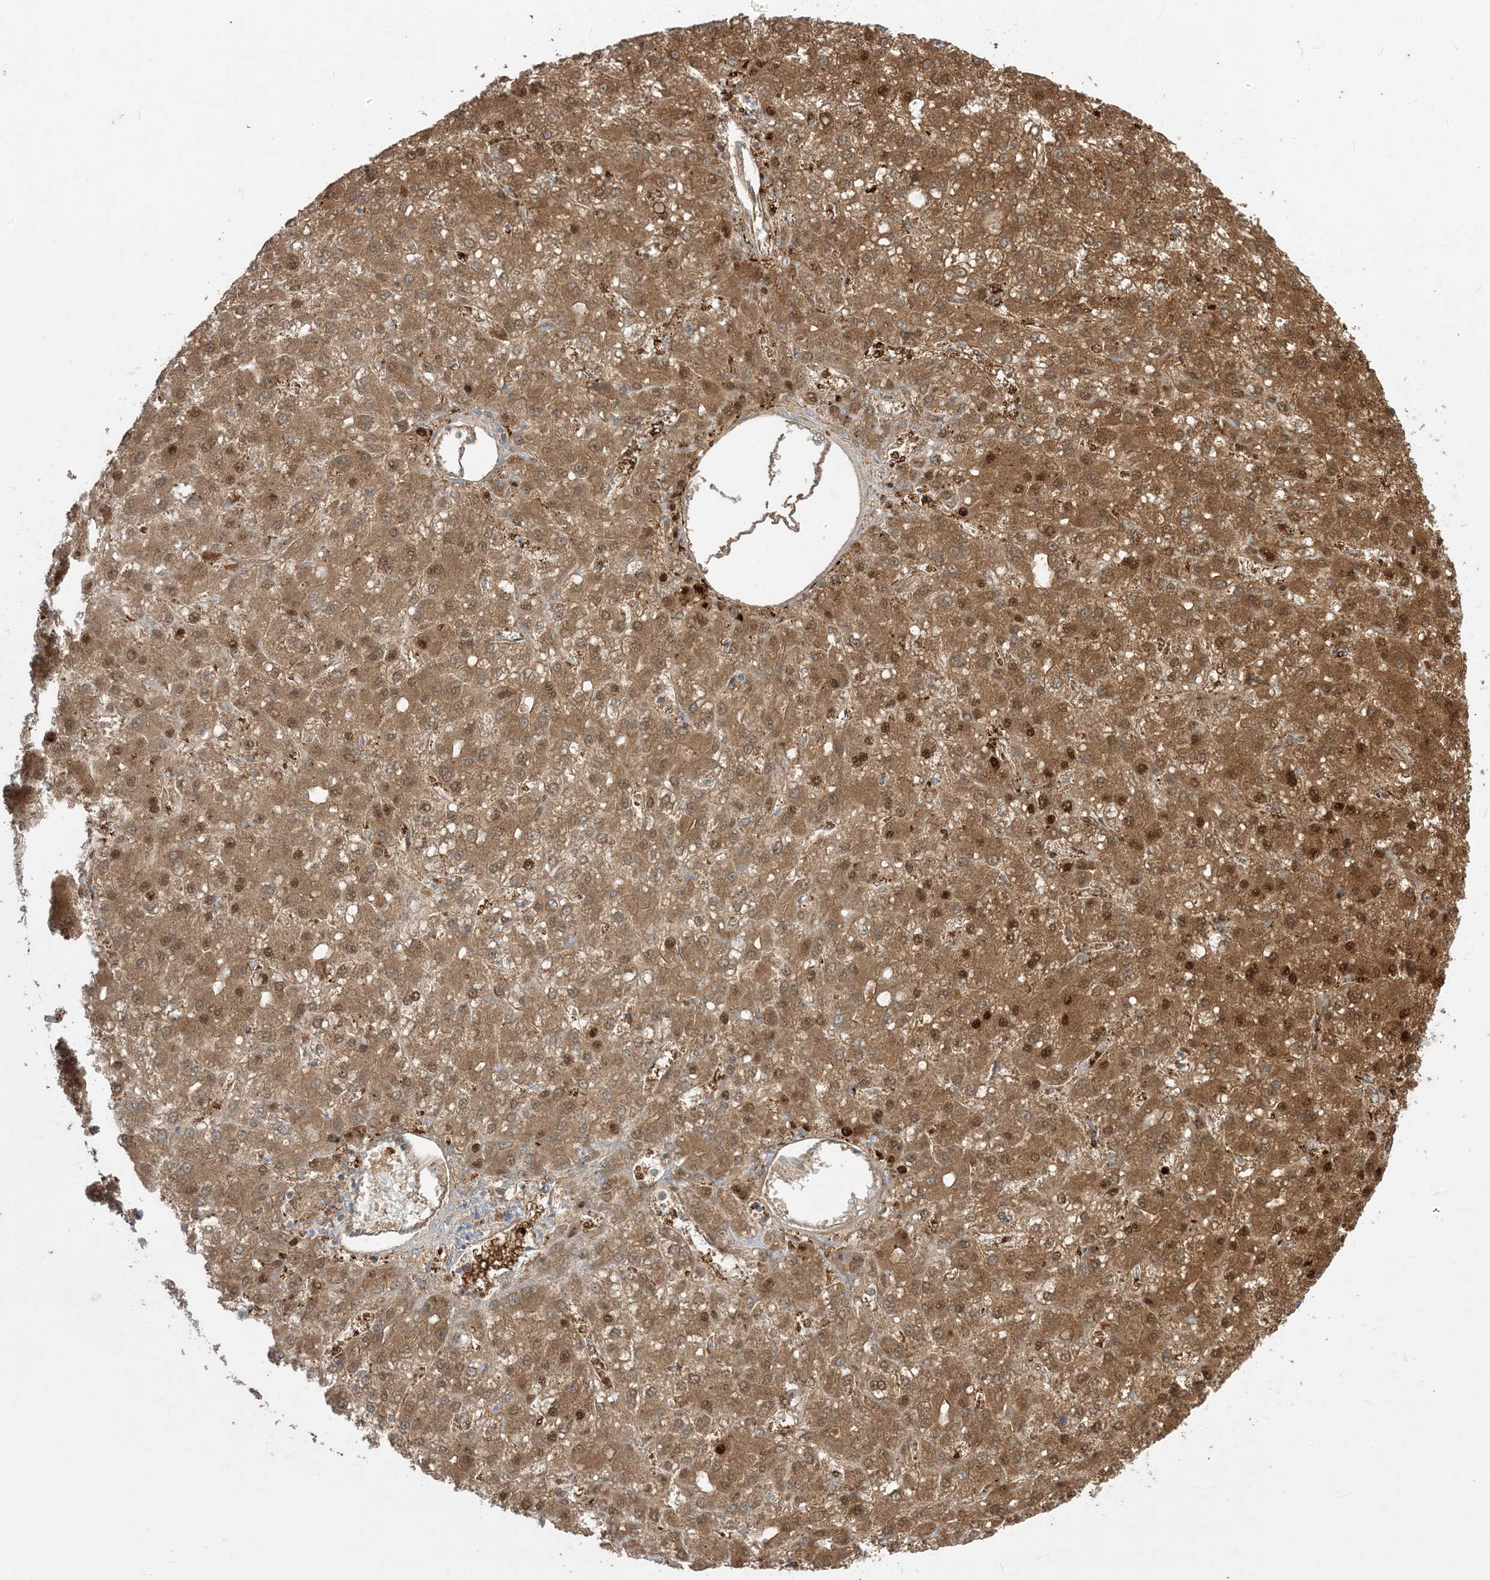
{"staining": {"intensity": "moderate", "quantity": ">75%", "location": "cytoplasmic/membranous,nuclear"}, "tissue": "liver cancer", "cell_type": "Tumor cells", "image_type": "cancer", "snomed": [{"axis": "morphology", "description": "Carcinoma, Hepatocellular, NOS"}, {"axis": "topography", "description": "Liver"}], "caption": "Brown immunohistochemical staining in liver hepatocellular carcinoma shows moderate cytoplasmic/membranous and nuclear expression in approximately >75% of tumor cells.", "gene": "ARHGEF9", "patient": {"sex": "male", "age": 67}}